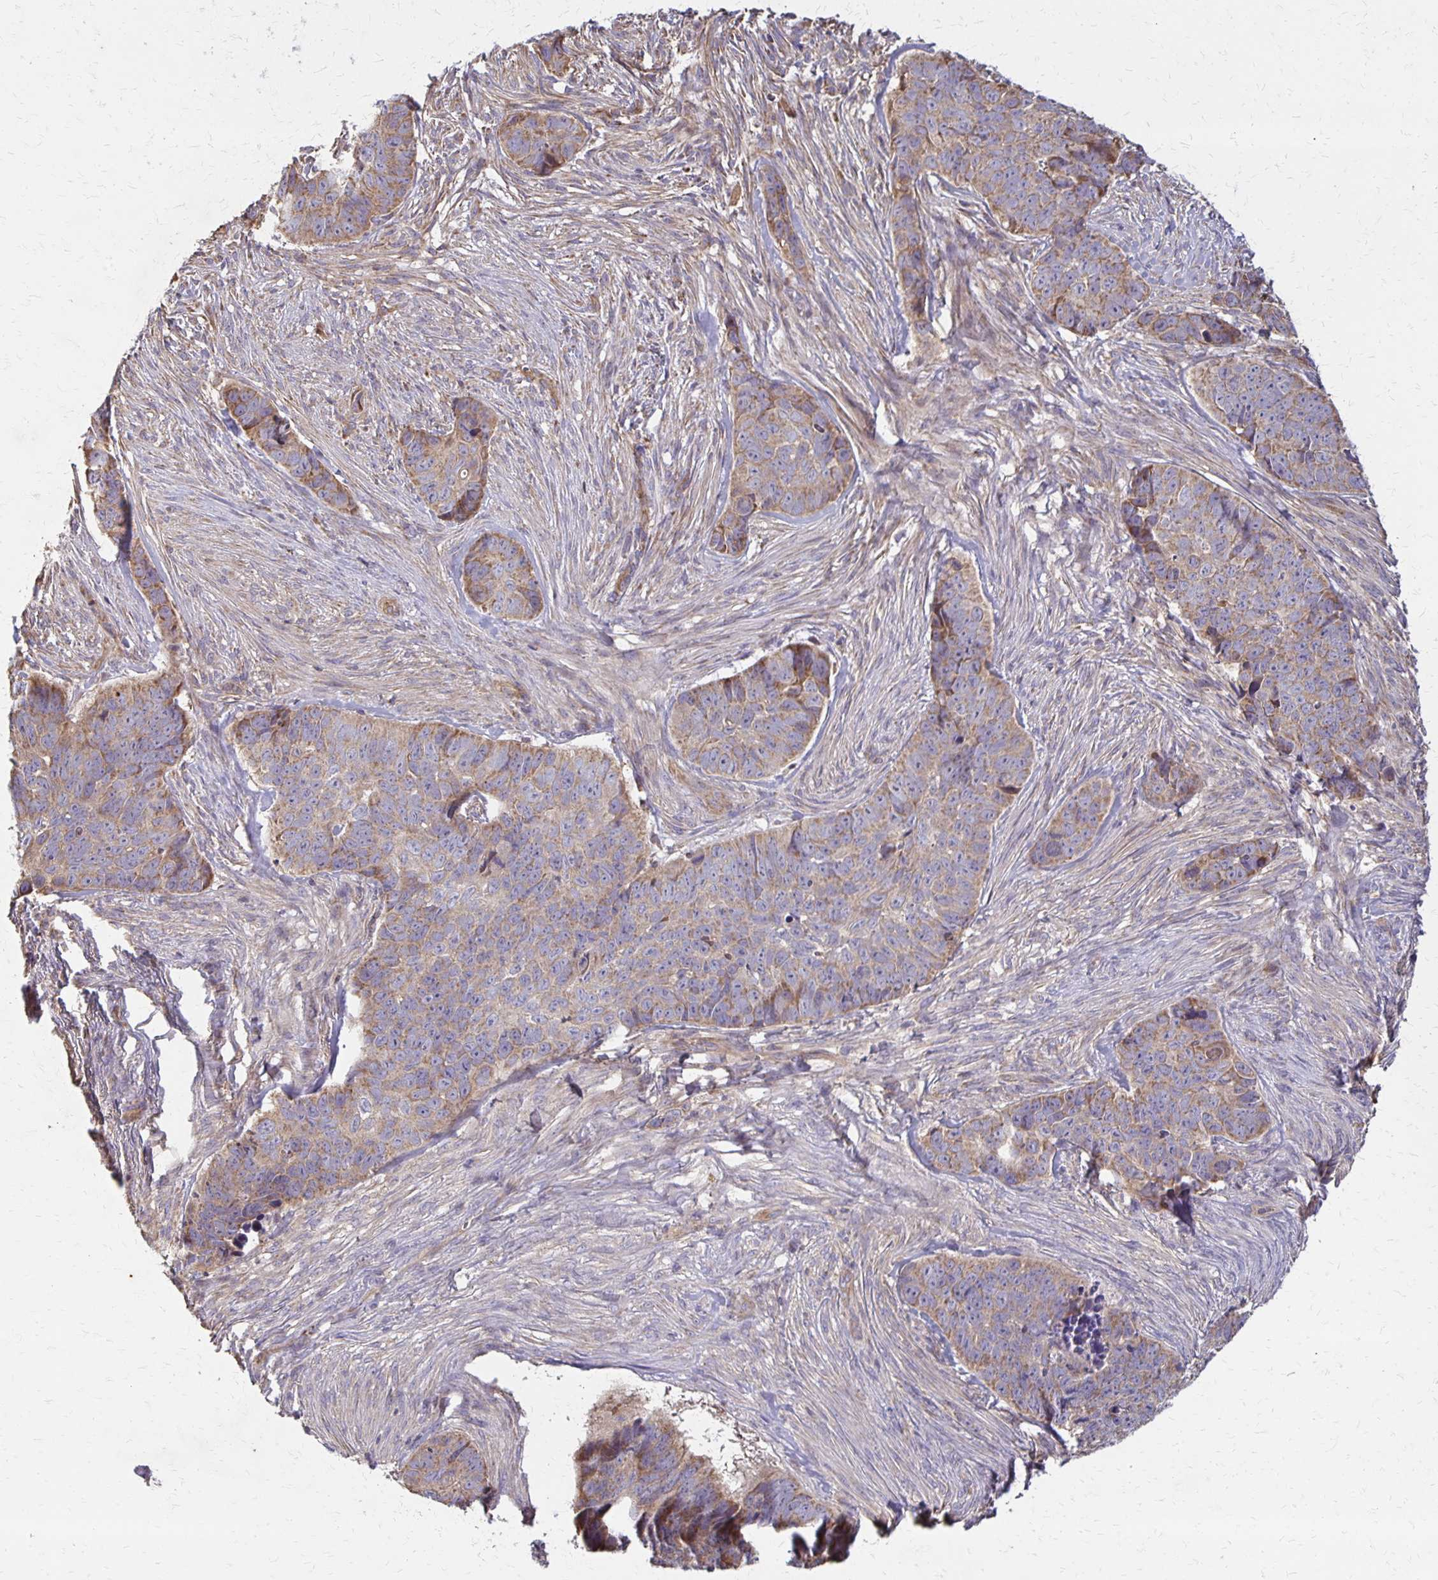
{"staining": {"intensity": "weak", "quantity": "25%-75%", "location": "cytoplasmic/membranous"}, "tissue": "skin cancer", "cell_type": "Tumor cells", "image_type": "cancer", "snomed": [{"axis": "morphology", "description": "Basal cell carcinoma"}, {"axis": "topography", "description": "Skin"}], "caption": "This is a micrograph of IHC staining of skin cancer, which shows weak staining in the cytoplasmic/membranous of tumor cells.", "gene": "EIF4EBP2", "patient": {"sex": "female", "age": 82}}